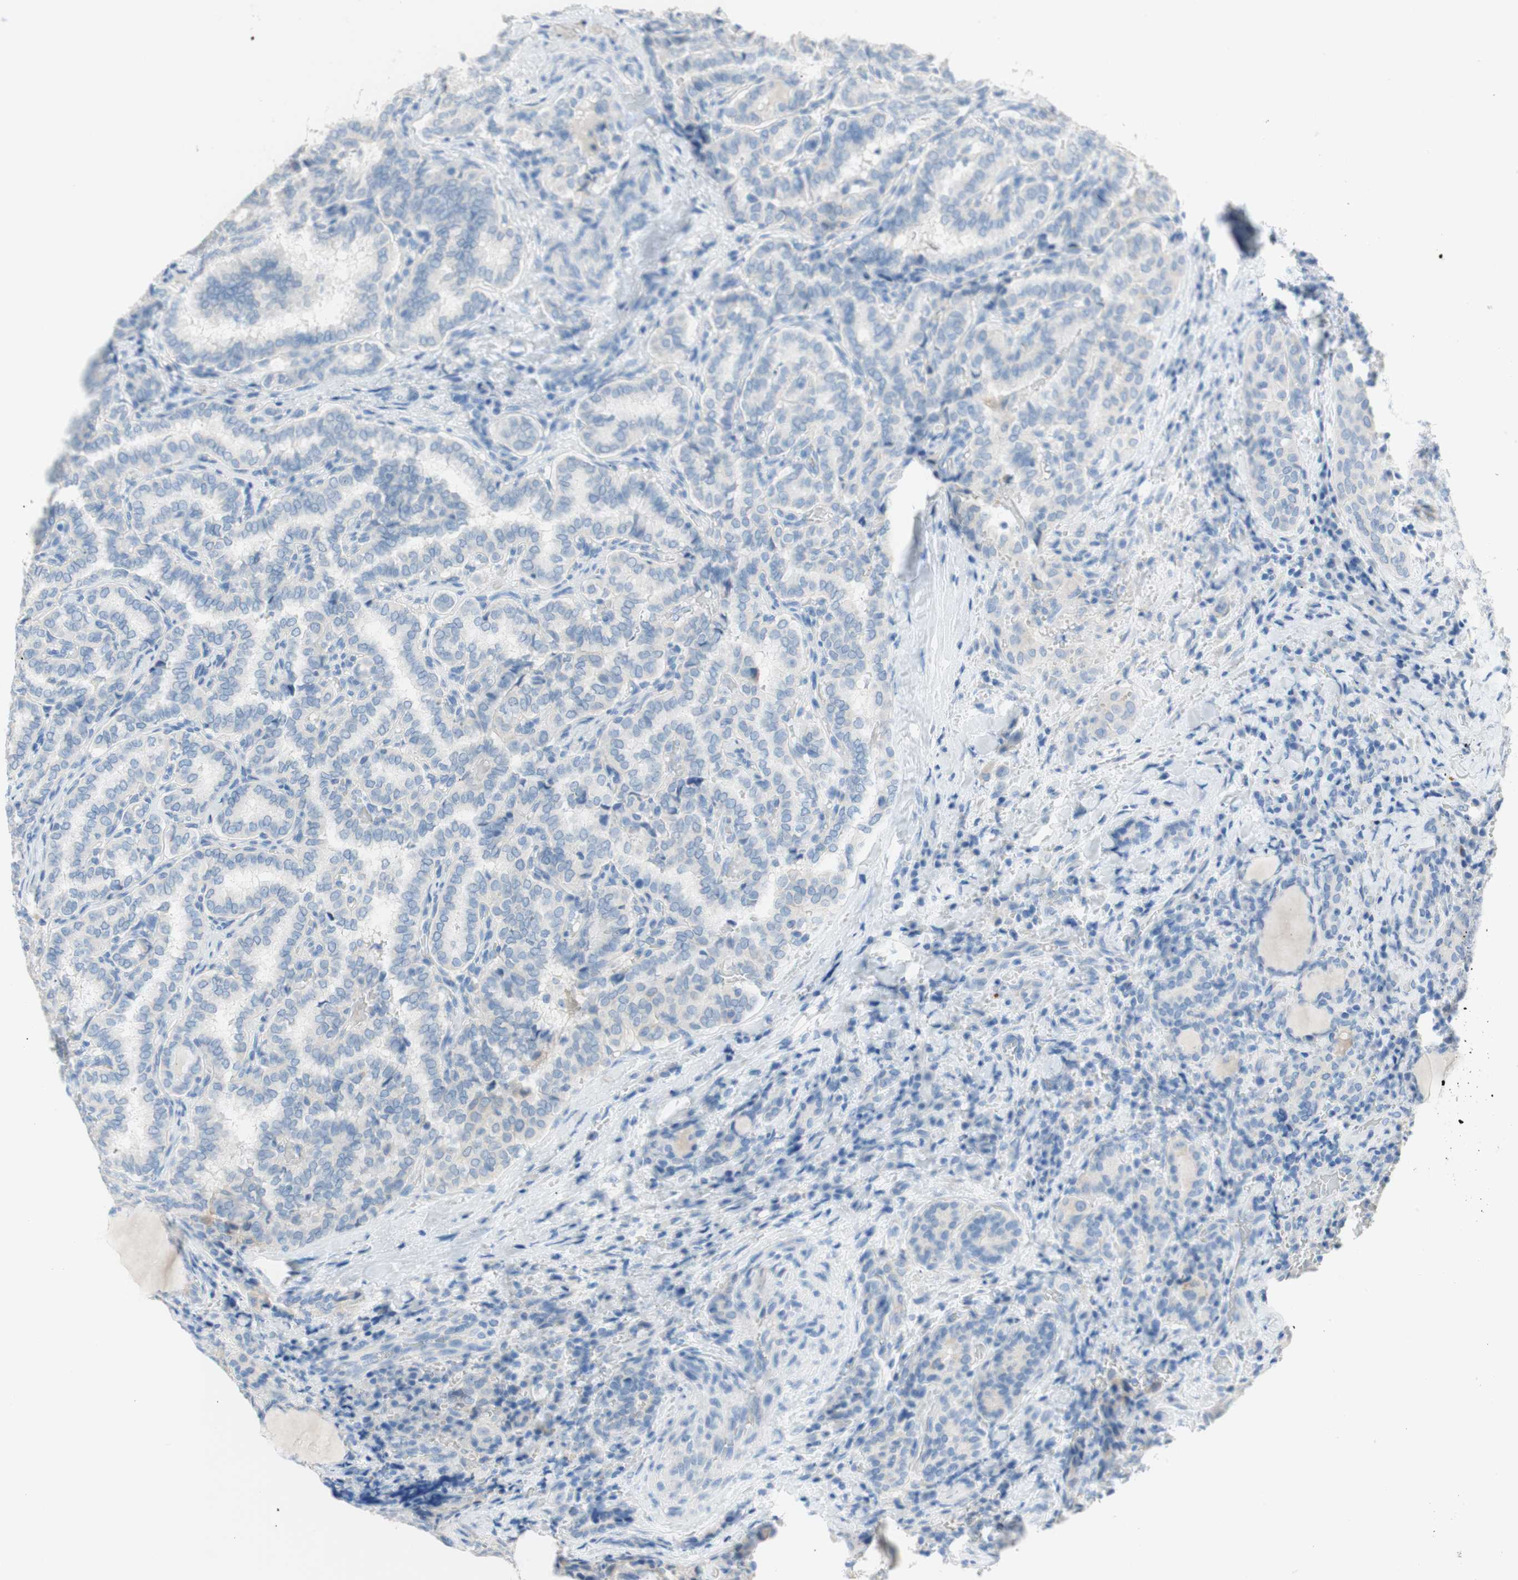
{"staining": {"intensity": "negative", "quantity": "none", "location": "none"}, "tissue": "thyroid cancer", "cell_type": "Tumor cells", "image_type": "cancer", "snomed": [{"axis": "morphology", "description": "Normal tissue, NOS"}, {"axis": "morphology", "description": "Papillary adenocarcinoma, NOS"}, {"axis": "topography", "description": "Thyroid gland"}], "caption": "Immunohistochemistry (IHC) photomicrograph of human papillary adenocarcinoma (thyroid) stained for a protein (brown), which reveals no expression in tumor cells. Brightfield microscopy of immunohistochemistry (IHC) stained with DAB (3,3'-diaminobenzidine) (brown) and hematoxylin (blue), captured at high magnification.", "gene": "POLR2J3", "patient": {"sex": "female", "age": 30}}